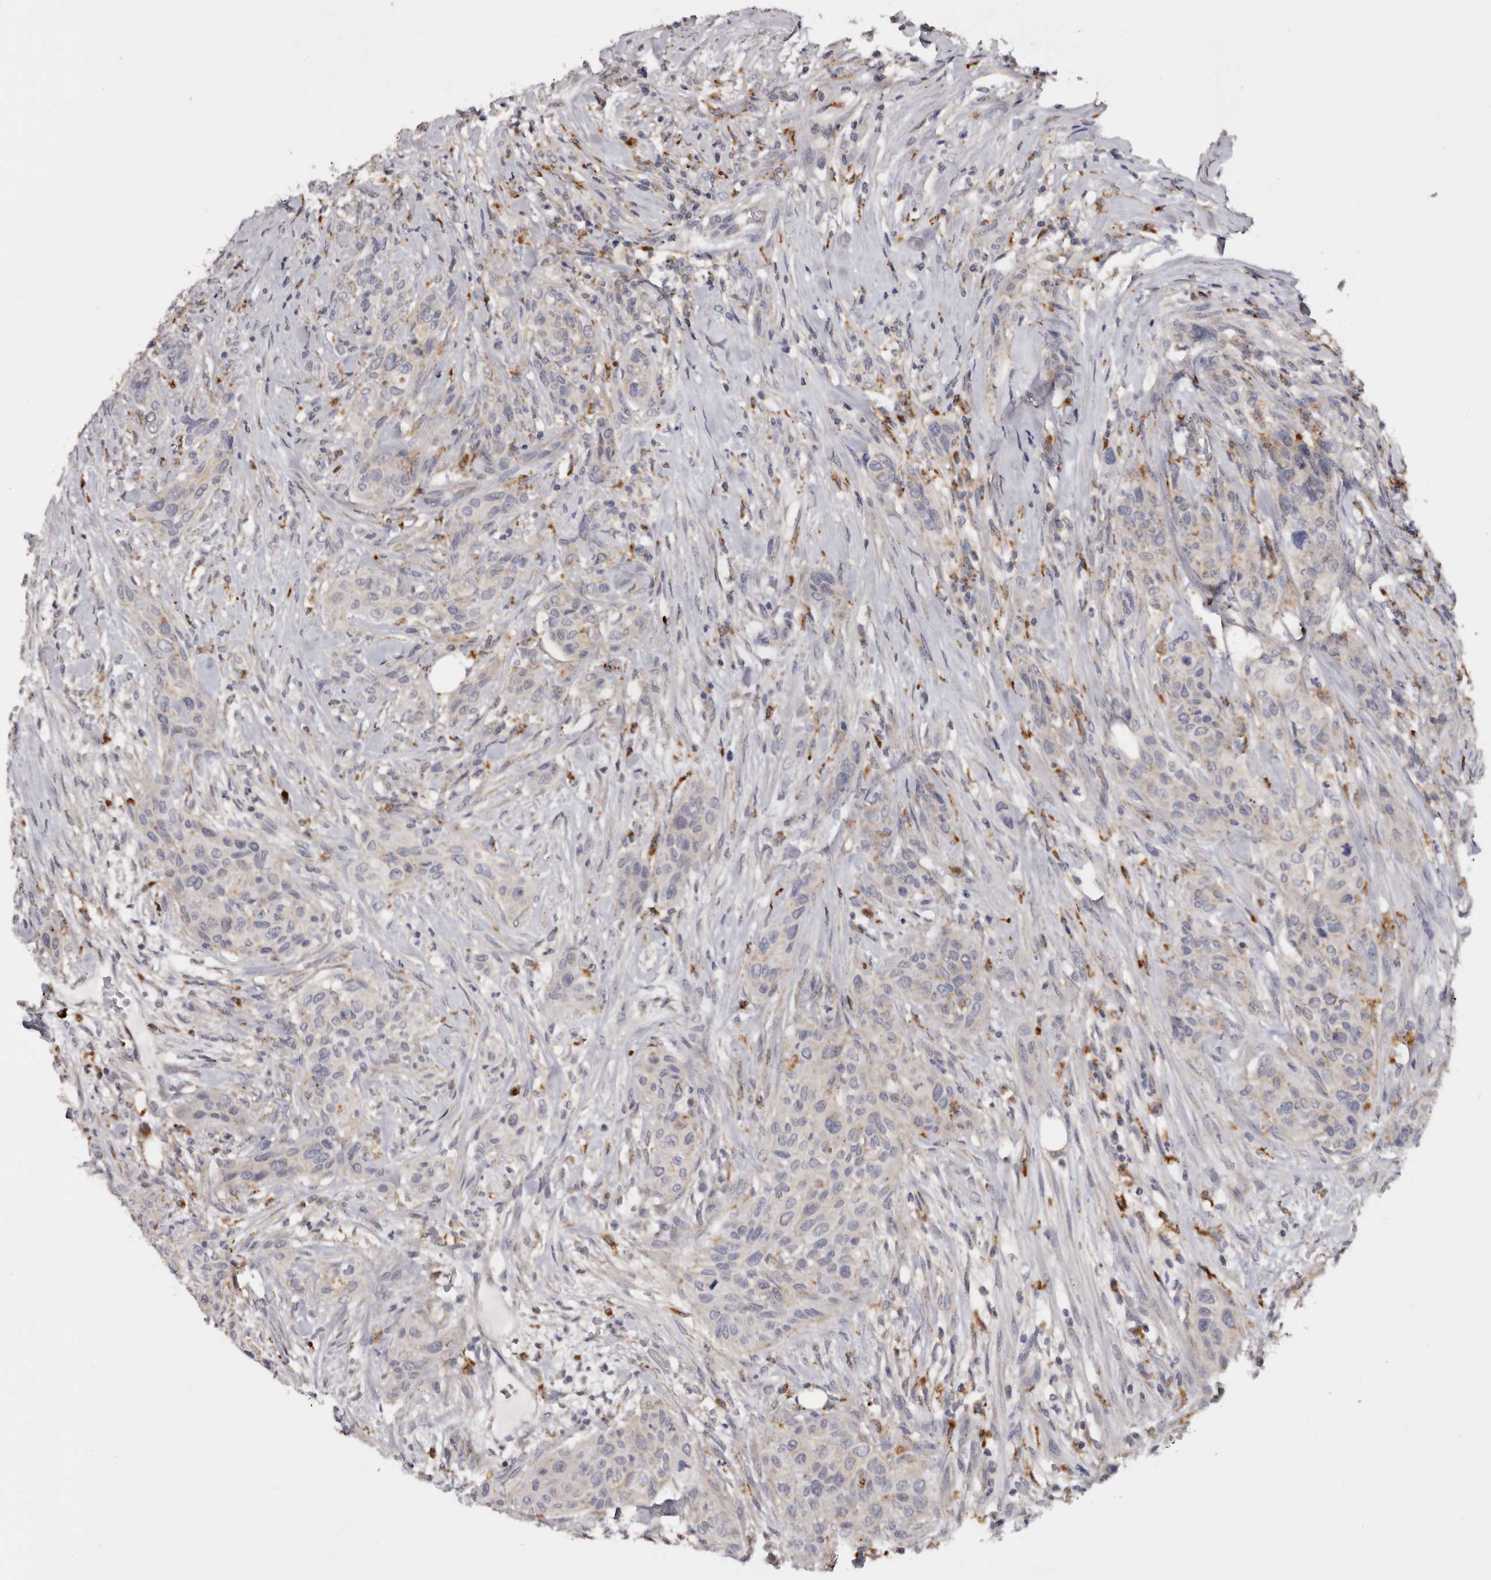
{"staining": {"intensity": "negative", "quantity": "none", "location": "none"}, "tissue": "urothelial cancer", "cell_type": "Tumor cells", "image_type": "cancer", "snomed": [{"axis": "morphology", "description": "Urothelial carcinoma, High grade"}, {"axis": "topography", "description": "Urinary bladder"}], "caption": "This is an immunohistochemistry (IHC) histopathology image of urothelial carcinoma (high-grade). There is no expression in tumor cells.", "gene": "DAP", "patient": {"sex": "male", "age": 35}}